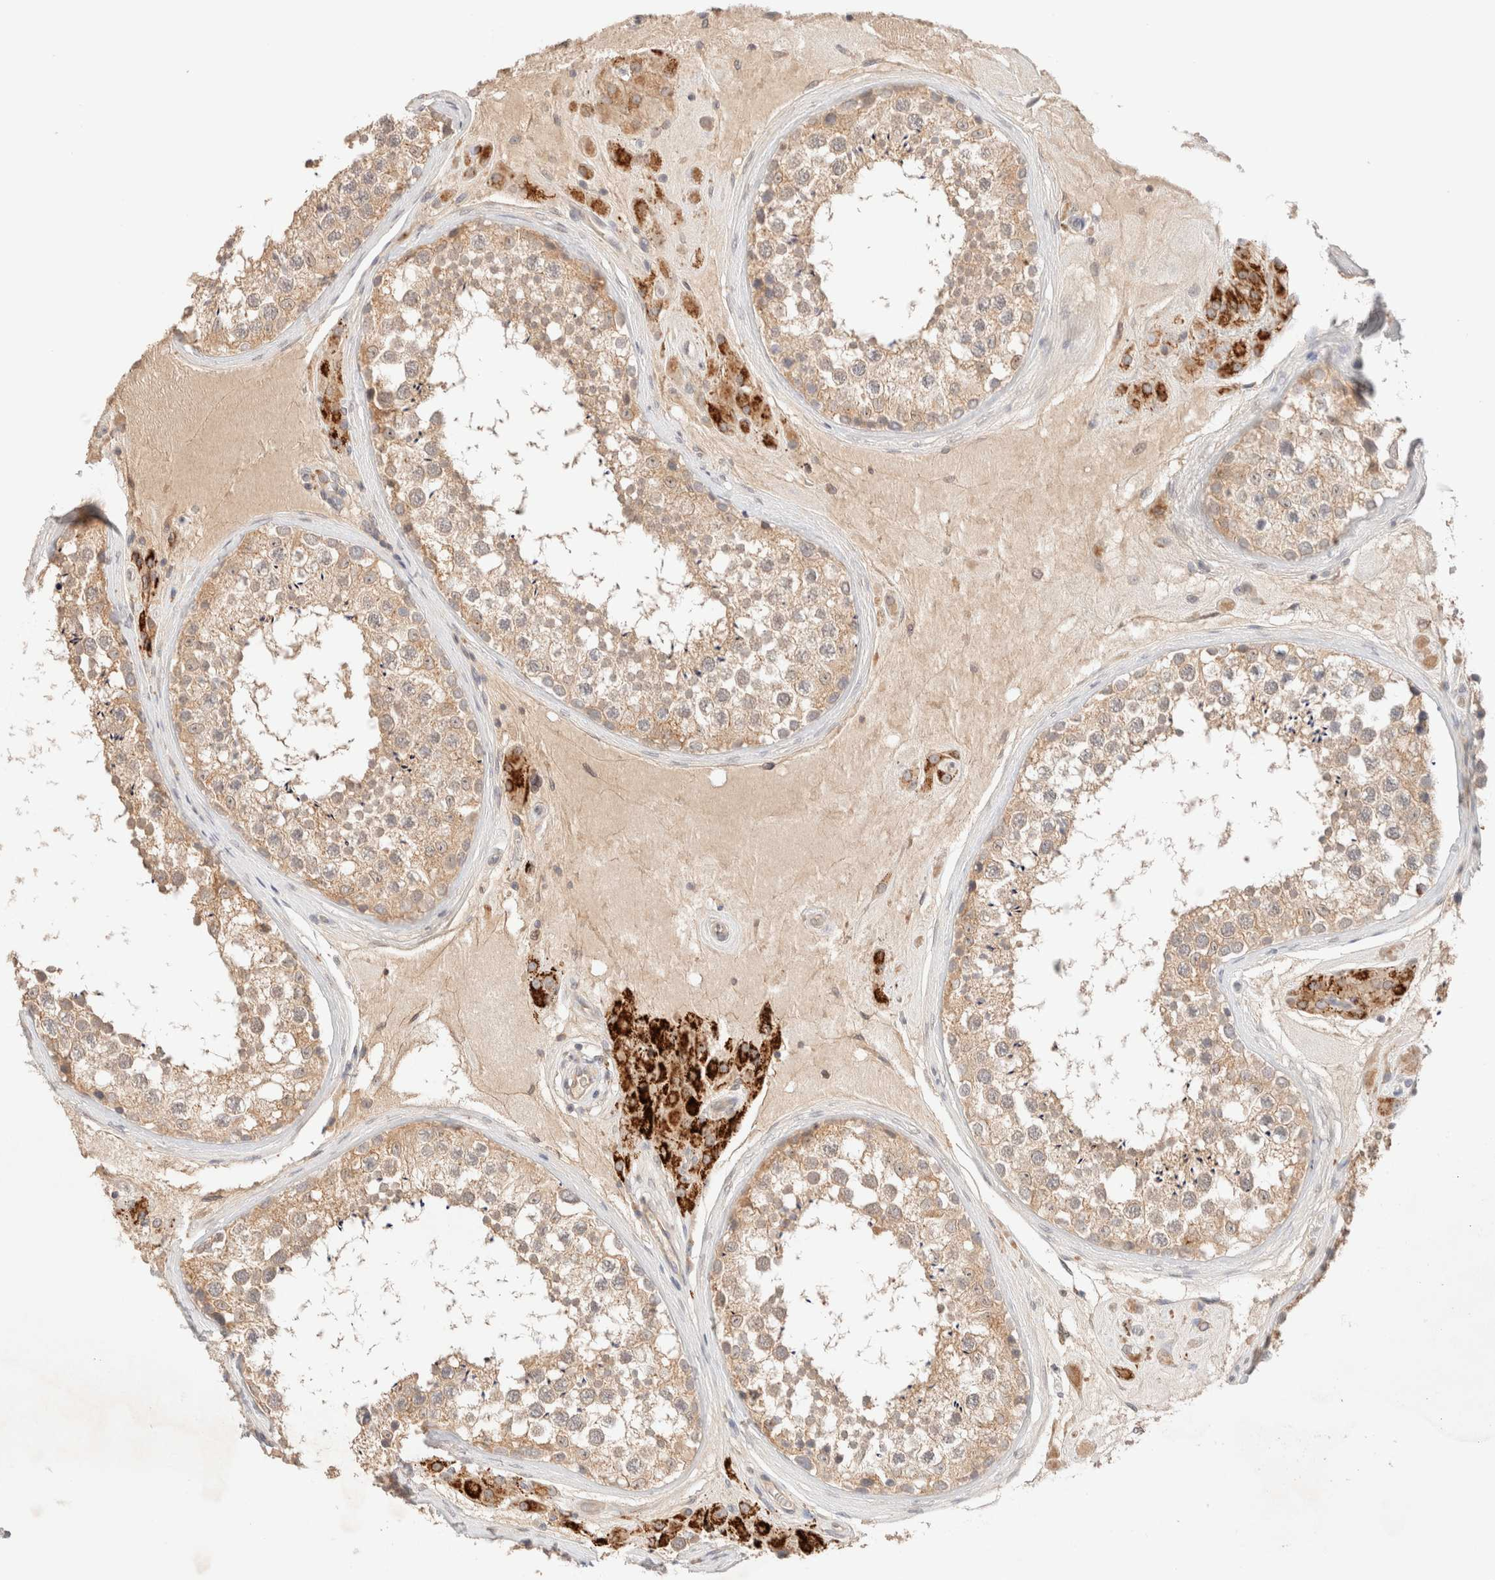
{"staining": {"intensity": "moderate", "quantity": ">75%", "location": "cytoplasmic/membranous"}, "tissue": "testis", "cell_type": "Cells in seminiferous ducts", "image_type": "normal", "snomed": [{"axis": "morphology", "description": "Normal tissue, NOS"}, {"axis": "topography", "description": "Testis"}], "caption": "Unremarkable testis displays moderate cytoplasmic/membranous expression in approximately >75% of cells in seminiferous ducts, visualized by immunohistochemistry.", "gene": "SARM1", "patient": {"sex": "male", "age": 46}}